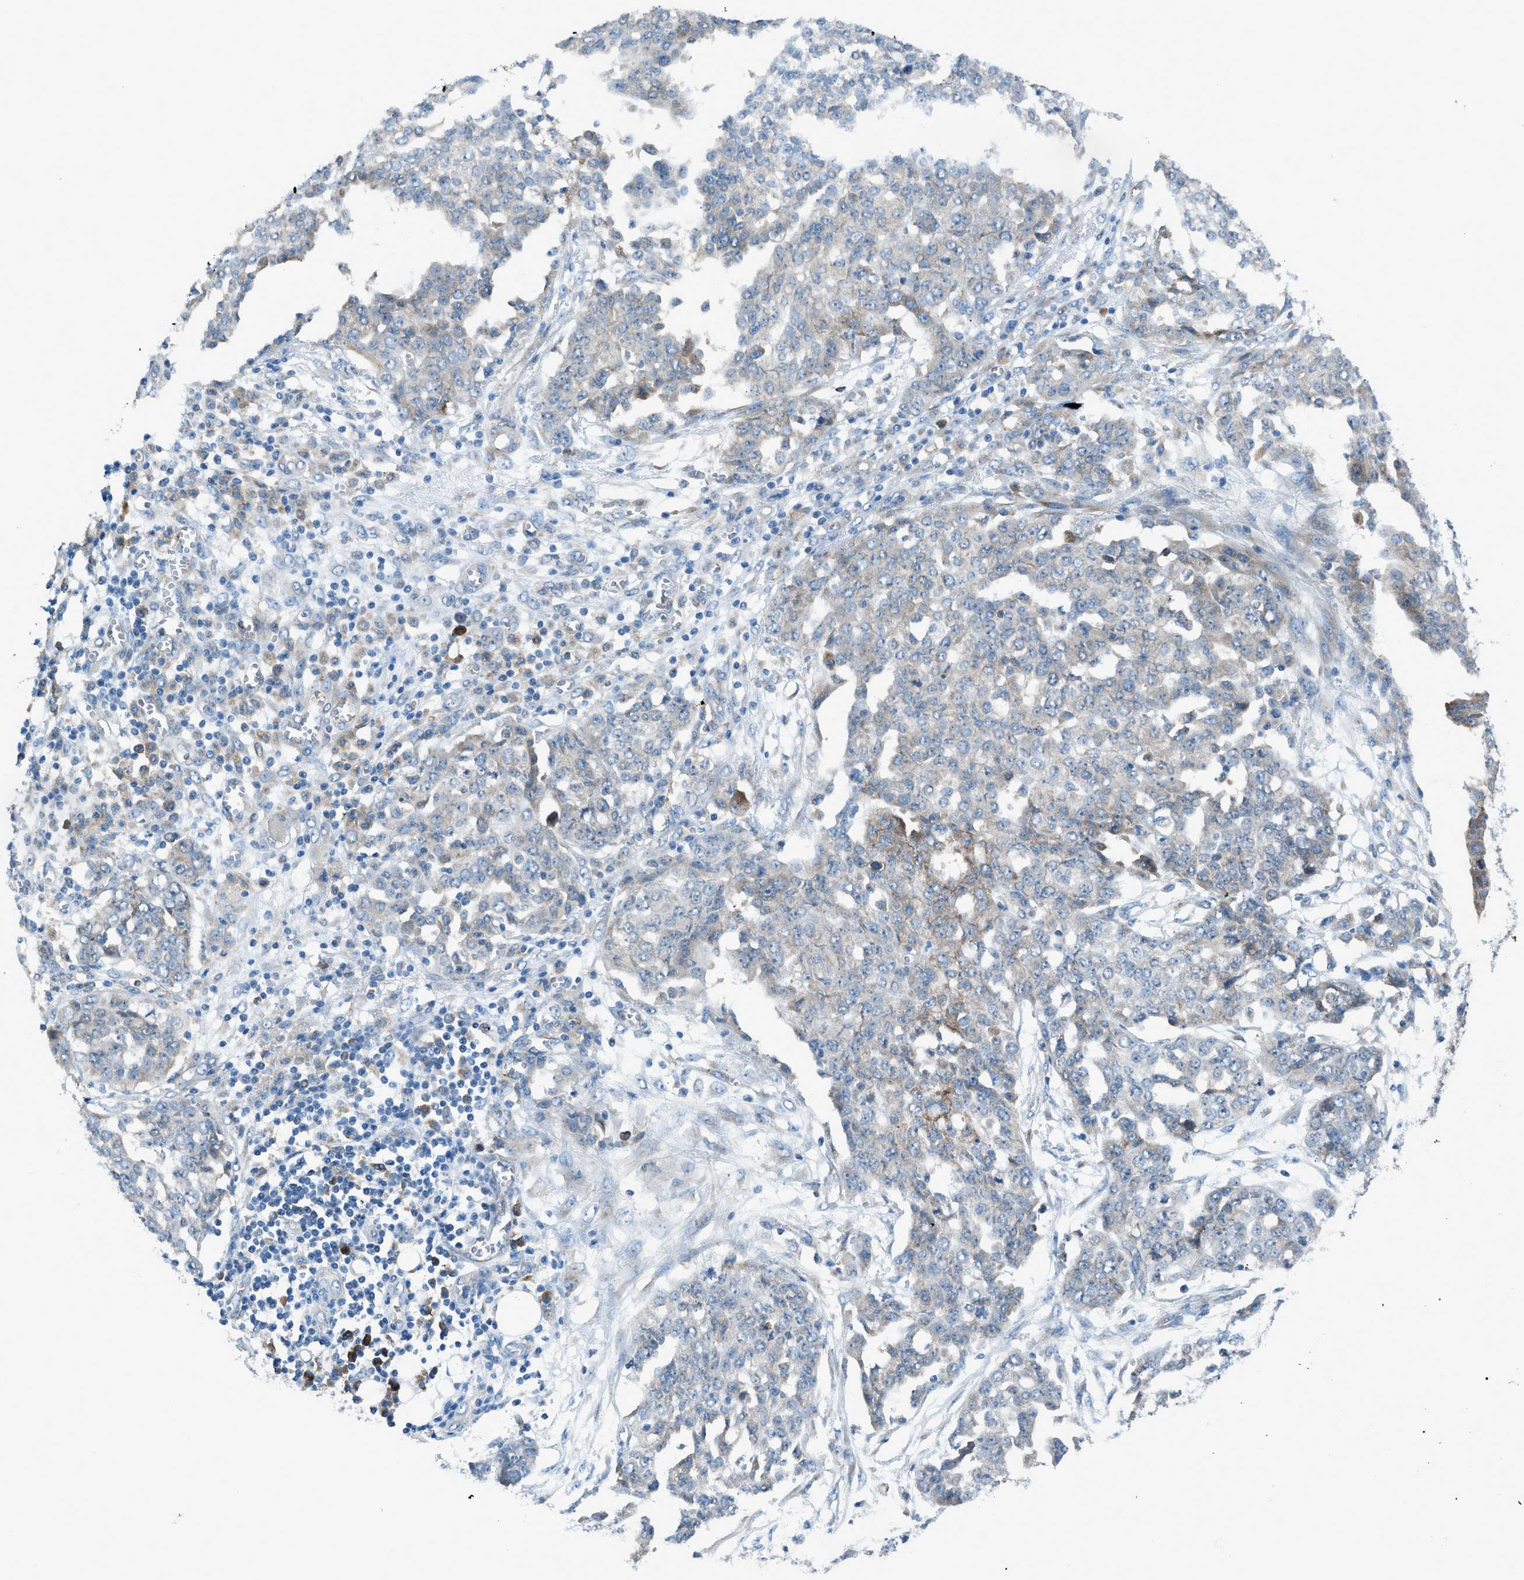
{"staining": {"intensity": "moderate", "quantity": "<25%", "location": "cytoplasmic/membranous"}, "tissue": "ovarian cancer", "cell_type": "Tumor cells", "image_type": "cancer", "snomed": [{"axis": "morphology", "description": "Cystadenocarcinoma, serous, NOS"}, {"axis": "topography", "description": "Soft tissue"}, {"axis": "topography", "description": "Ovary"}], "caption": "Ovarian cancer was stained to show a protein in brown. There is low levels of moderate cytoplasmic/membranous staining in about <25% of tumor cells. The staining was performed using DAB (3,3'-diaminobenzidine), with brown indicating positive protein expression. Nuclei are stained blue with hematoxylin.", "gene": "HEG1", "patient": {"sex": "female", "age": 57}}